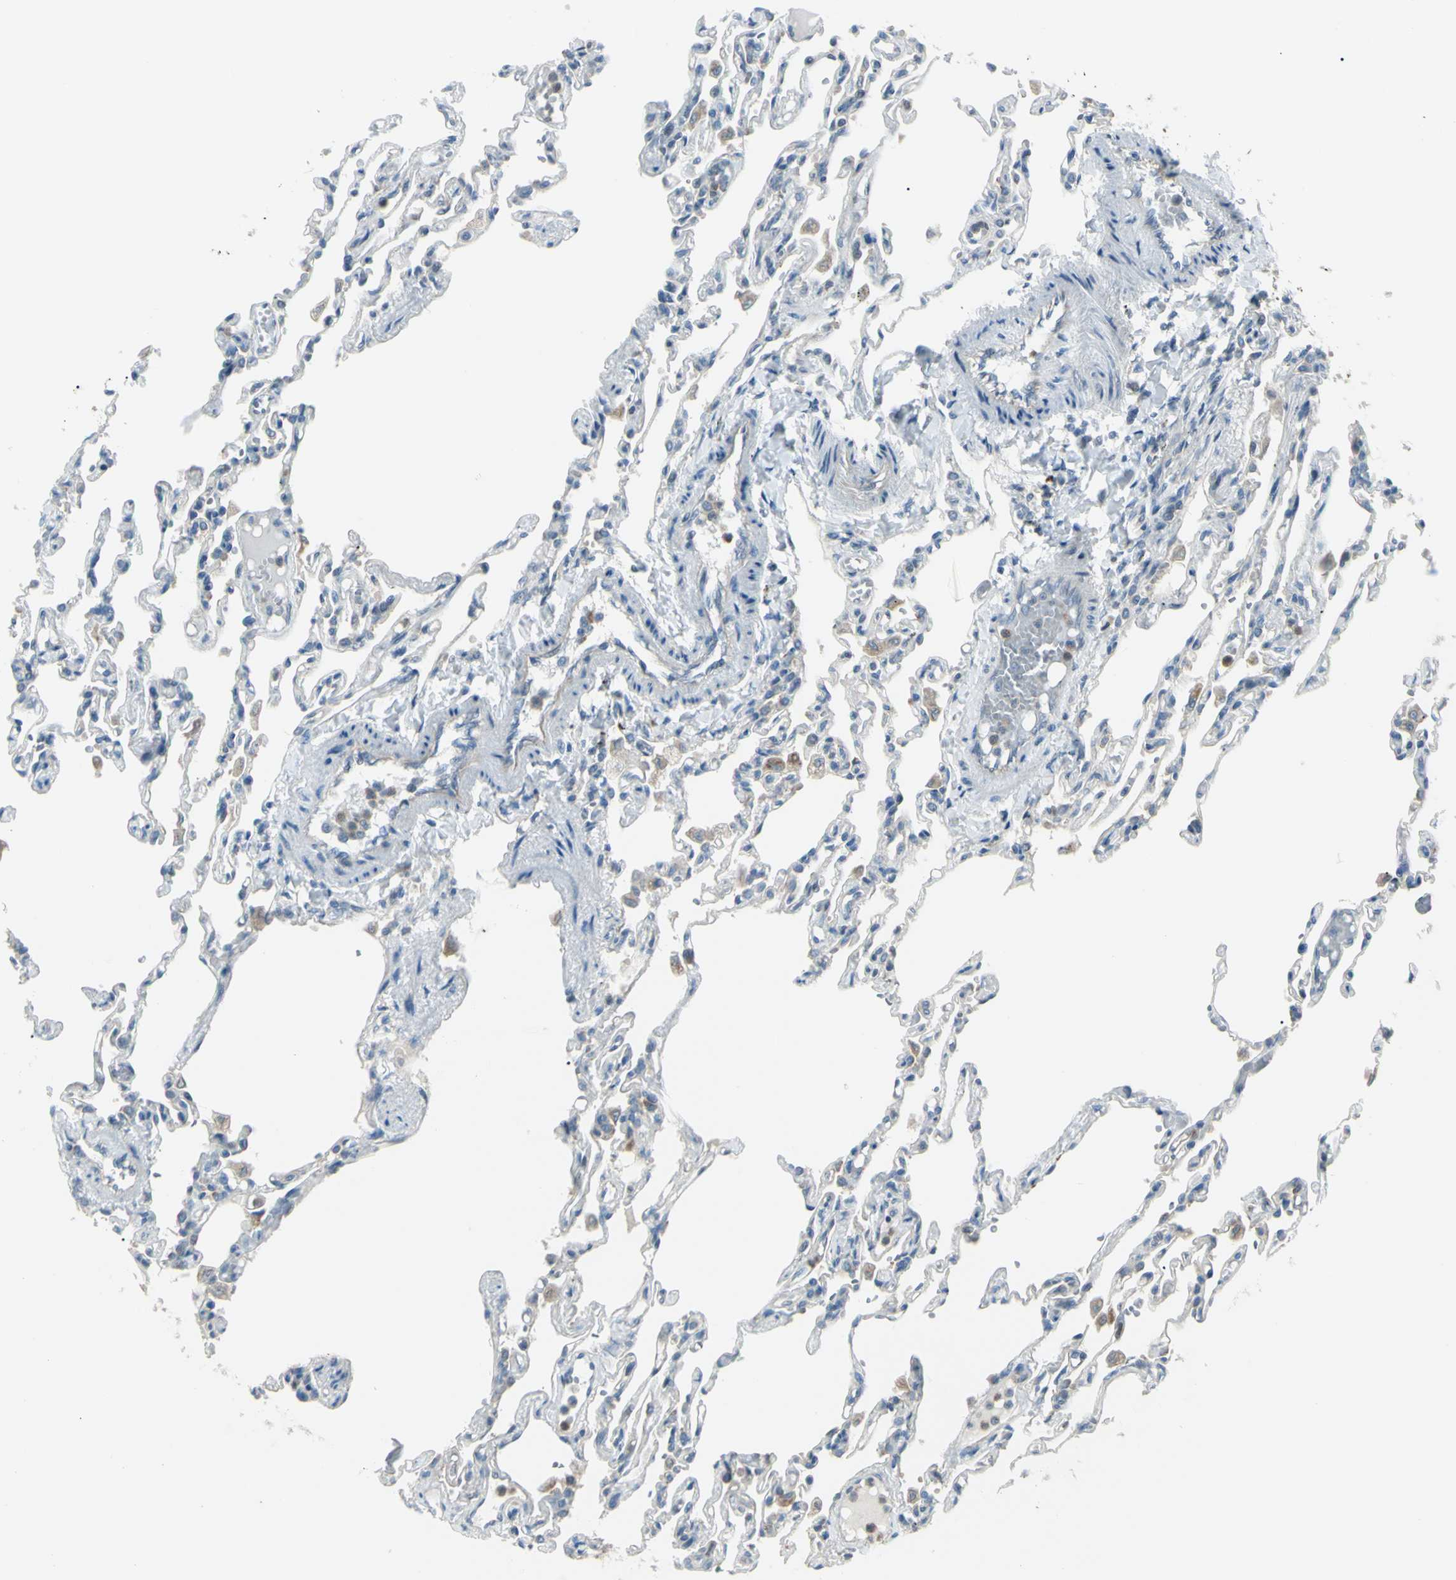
{"staining": {"intensity": "weak", "quantity": "25%-75%", "location": "cytoplasmic/membranous"}, "tissue": "lung", "cell_type": "Alveolar cells", "image_type": "normal", "snomed": [{"axis": "morphology", "description": "Normal tissue, NOS"}, {"axis": "topography", "description": "Lung"}], "caption": "This is an image of immunohistochemistry staining of unremarkable lung, which shows weak staining in the cytoplasmic/membranous of alveolar cells.", "gene": "LMTK2", "patient": {"sex": "male", "age": 21}}